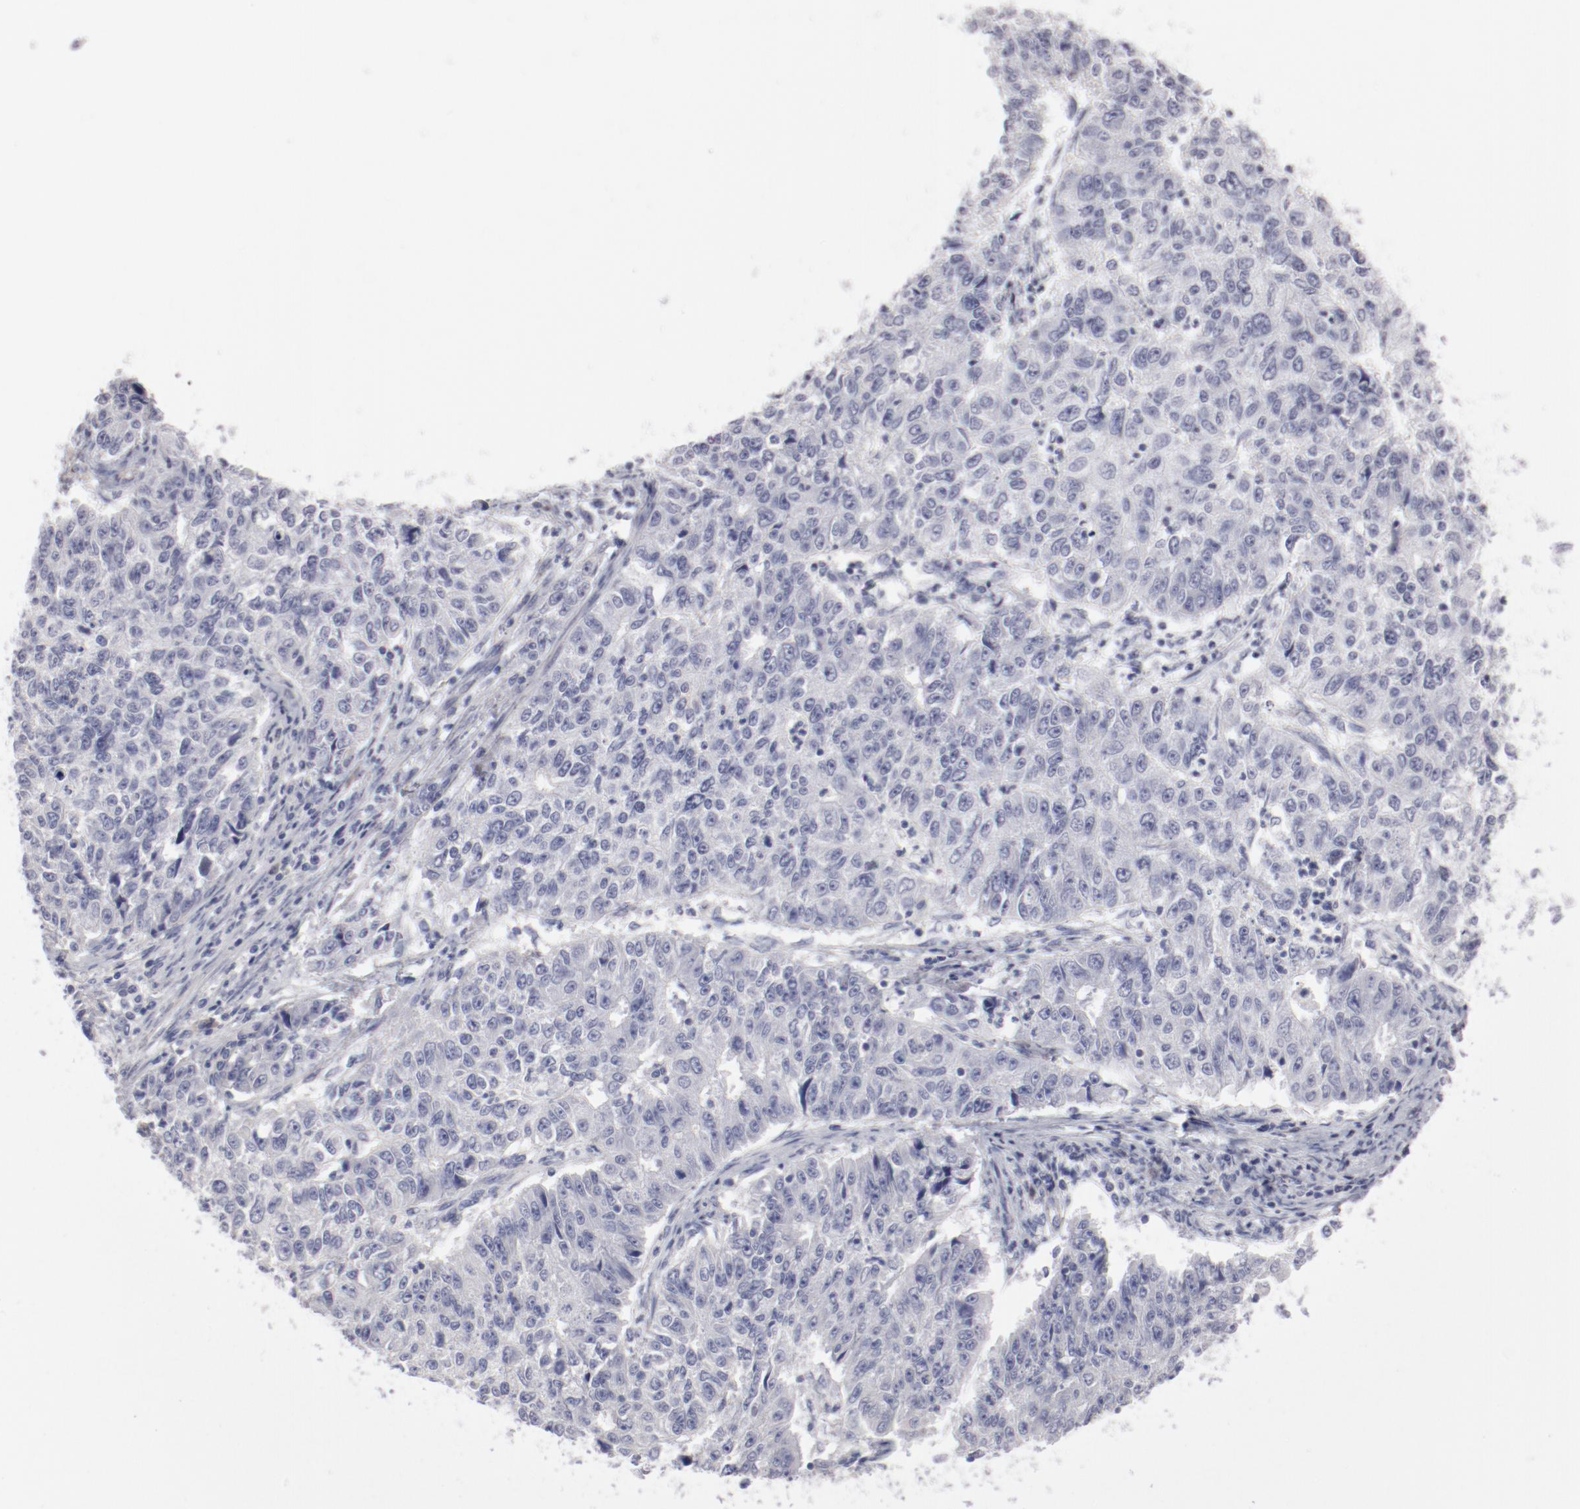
{"staining": {"intensity": "negative", "quantity": "none", "location": "none"}, "tissue": "endometrial cancer", "cell_type": "Tumor cells", "image_type": "cancer", "snomed": [{"axis": "morphology", "description": "Adenocarcinoma, NOS"}, {"axis": "topography", "description": "Endometrium"}], "caption": "This is a photomicrograph of immunohistochemistry staining of adenocarcinoma (endometrial), which shows no staining in tumor cells.", "gene": "LAX1", "patient": {"sex": "female", "age": 42}}